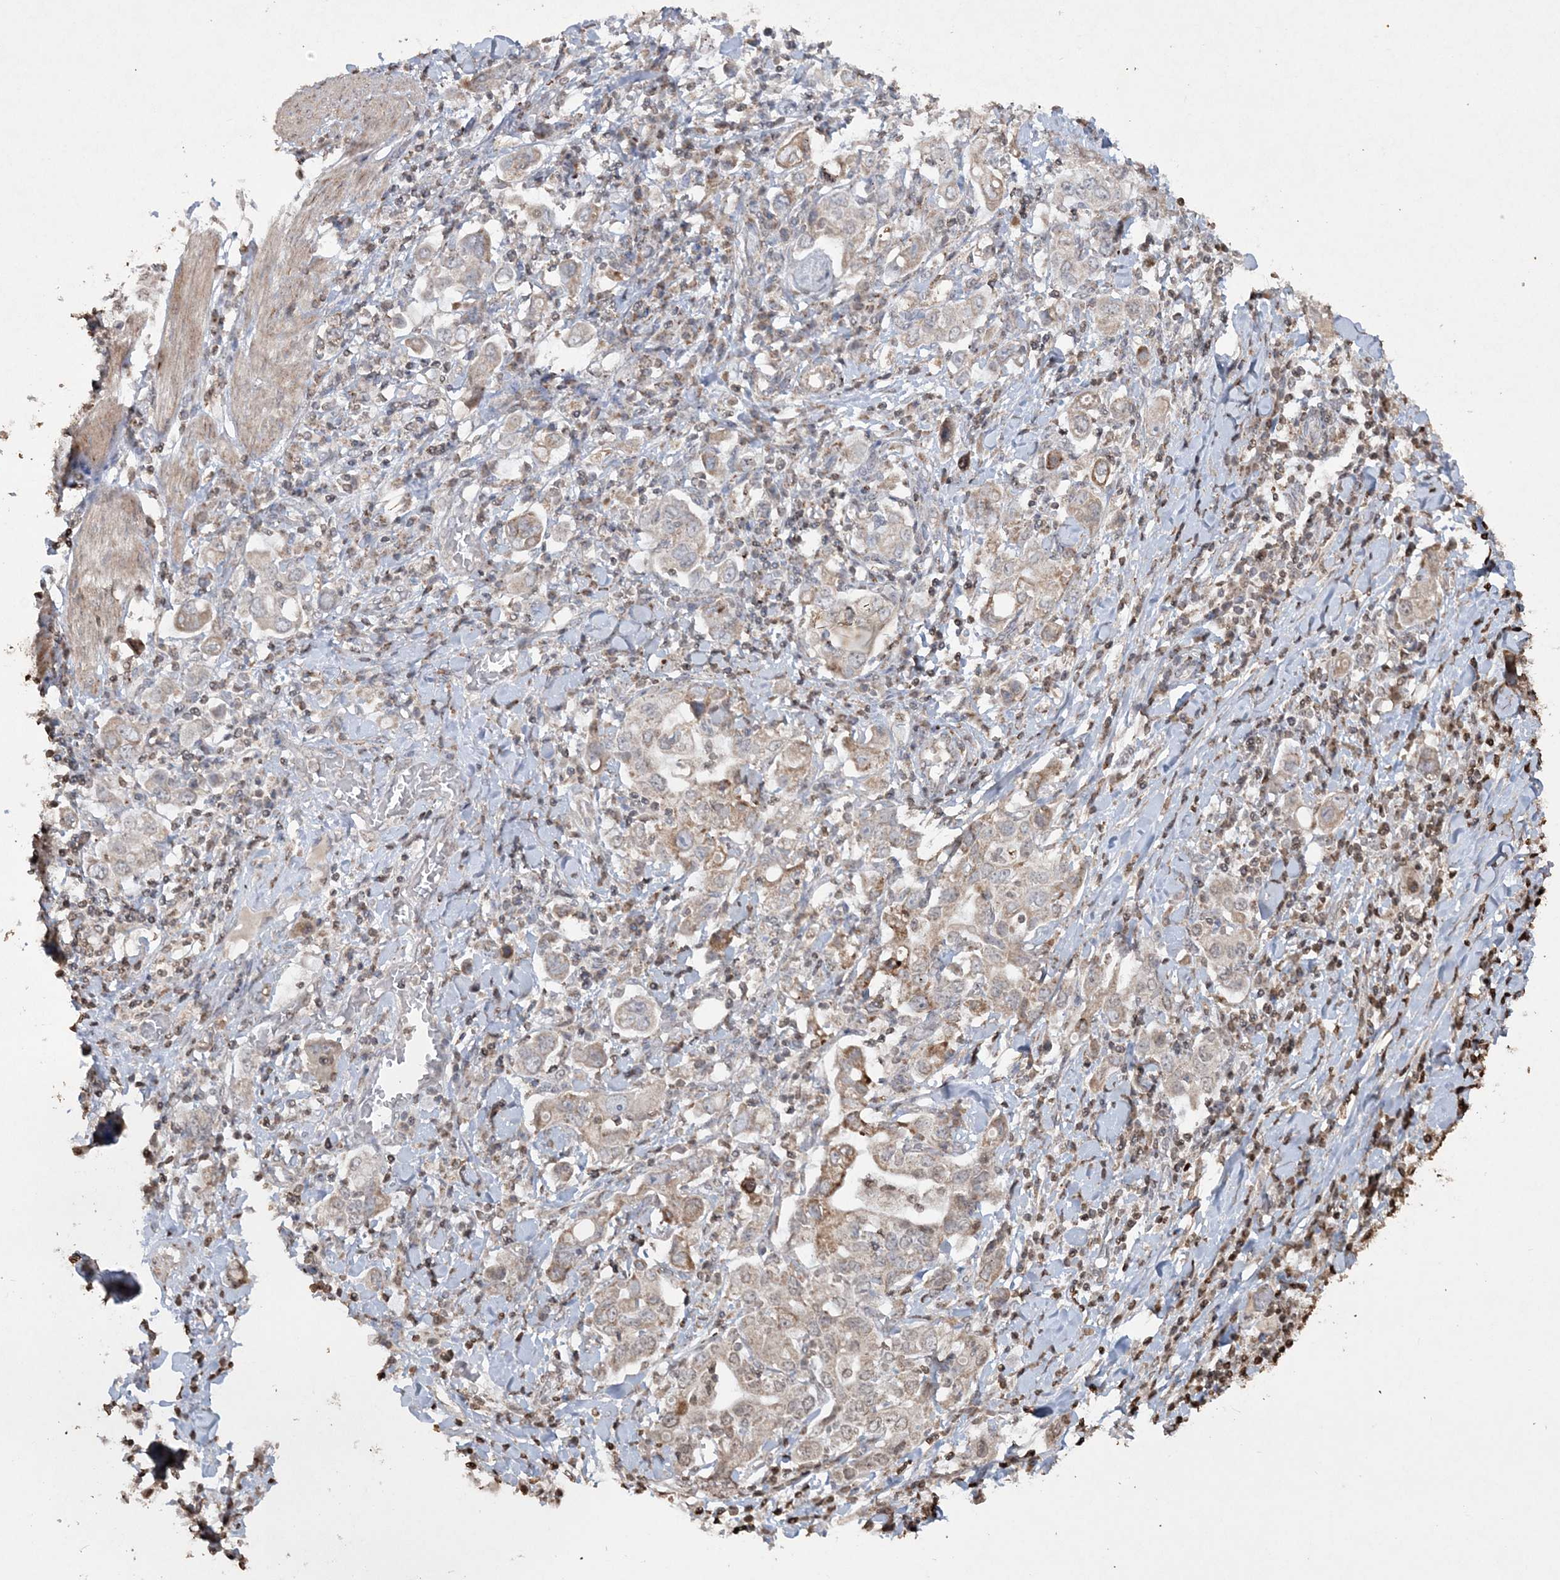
{"staining": {"intensity": "moderate", "quantity": "<25%", "location": "cytoplasmic/membranous"}, "tissue": "stomach cancer", "cell_type": "Tumor cells", "image_type": "cancer", "snomed": [{"axis": "morphology", "description": "Adenocarcinoma, NOS"}, {"axis": "topography", "description": "Stomach, upper"}], "caption": "Immunohistochemistry (IHC) (DAB (3,3'-diaminobenzidine)) staining of stomach adenocarcinoma demonstrates moderate cytoplasmic/membranous protein positivity in approximately <25% of tumor cells.", "gene": "TTC7A", "patient": {"sex": "male", "age": 62}}